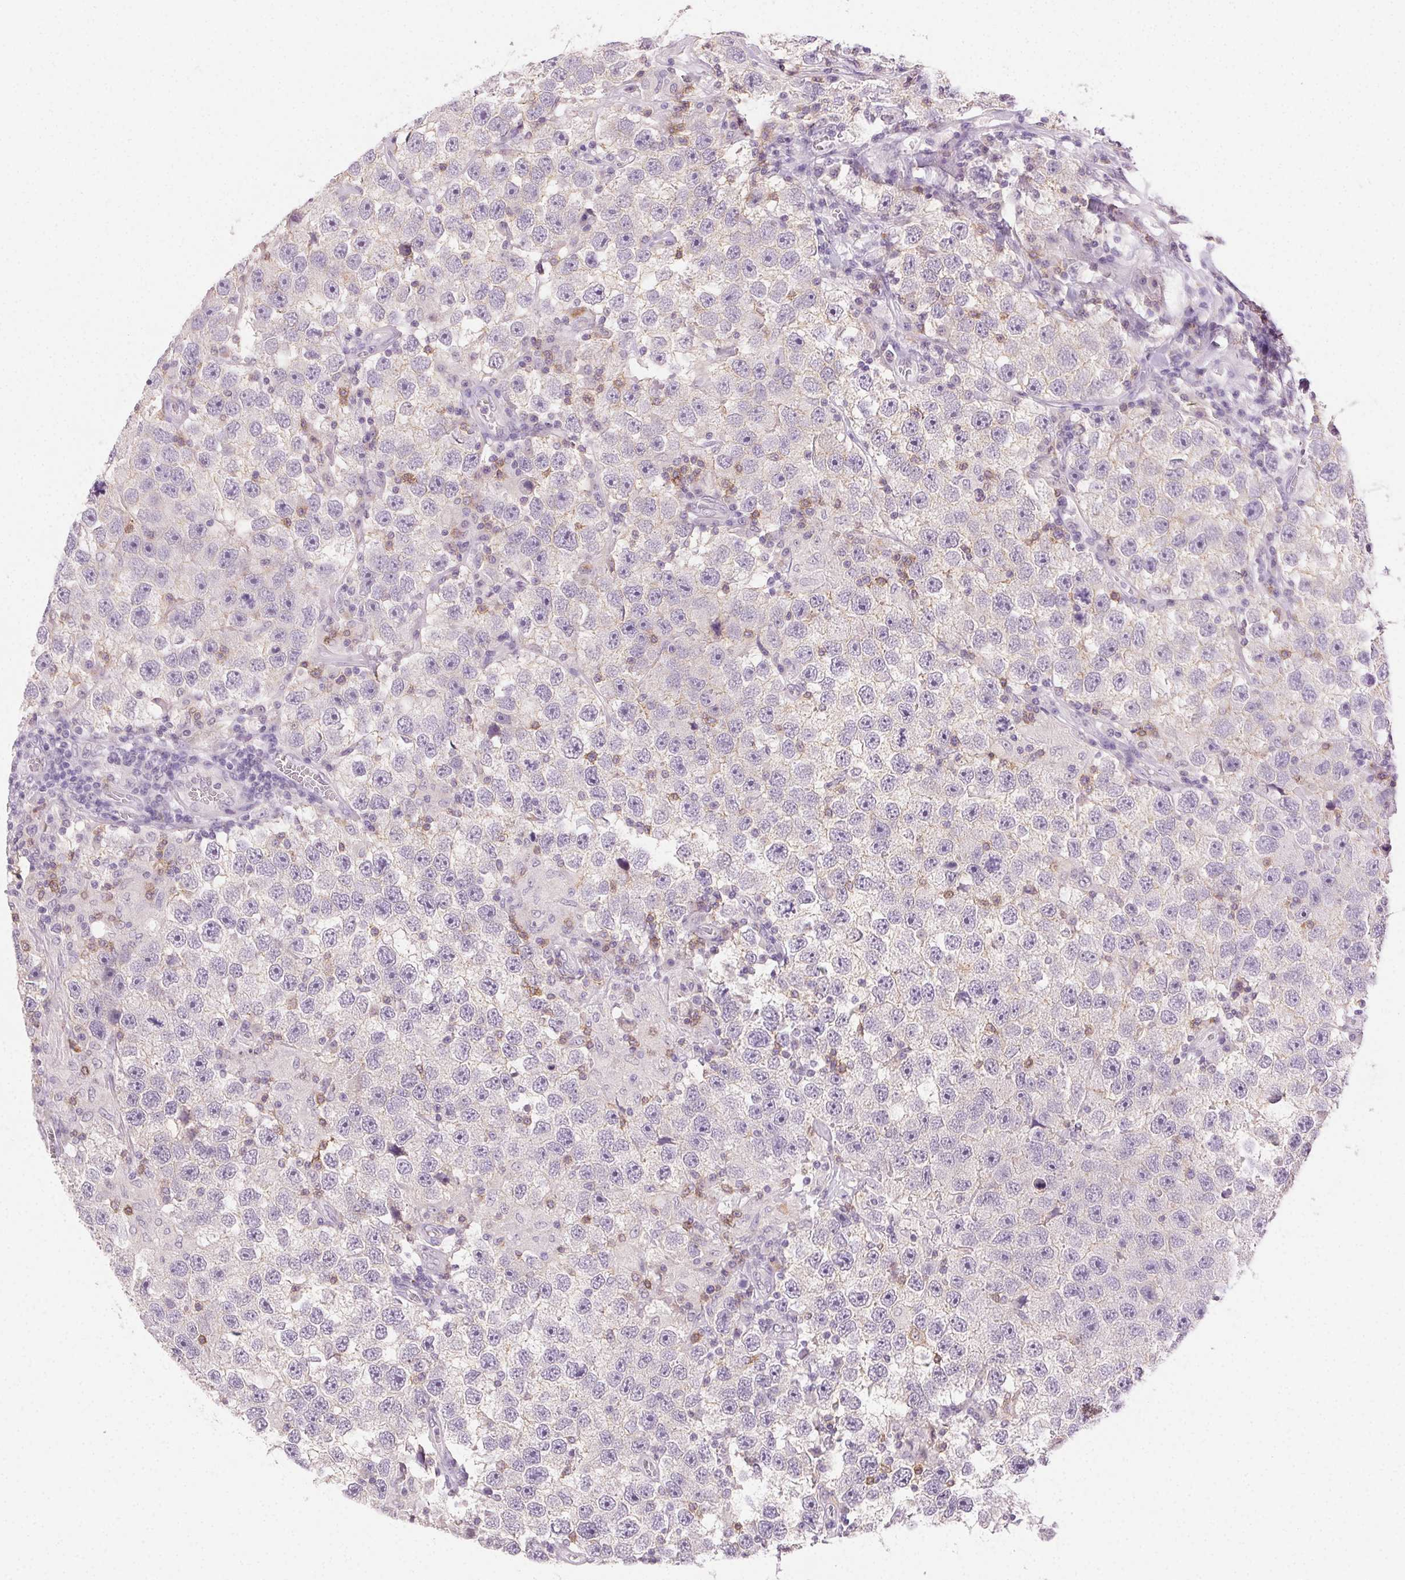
{"staining": {"intensity": "negative", "quantity": "none", "location": "none"}, "tissue": "testis cancer", "cell_type": "Tumor cells", "image_type": "cancer", "snomed": [{"axis": "morphology", "description": "Seminoma, NOS"}, {"axis": "topography", "description": "Testis"}], "caption": "The immunohistochemistry micrograph has no significant expression in tumor cells of seminoma (testis) tissue. The staining was performed using DAB (3,3'-diaminobenzidine) to visualize the protein expression in brown, while the nuclei were stained in blue with hematoxylin (Magnification: 20x).", "gene": "AKAP5", "patient": {"sex": "male", "age": 26}}